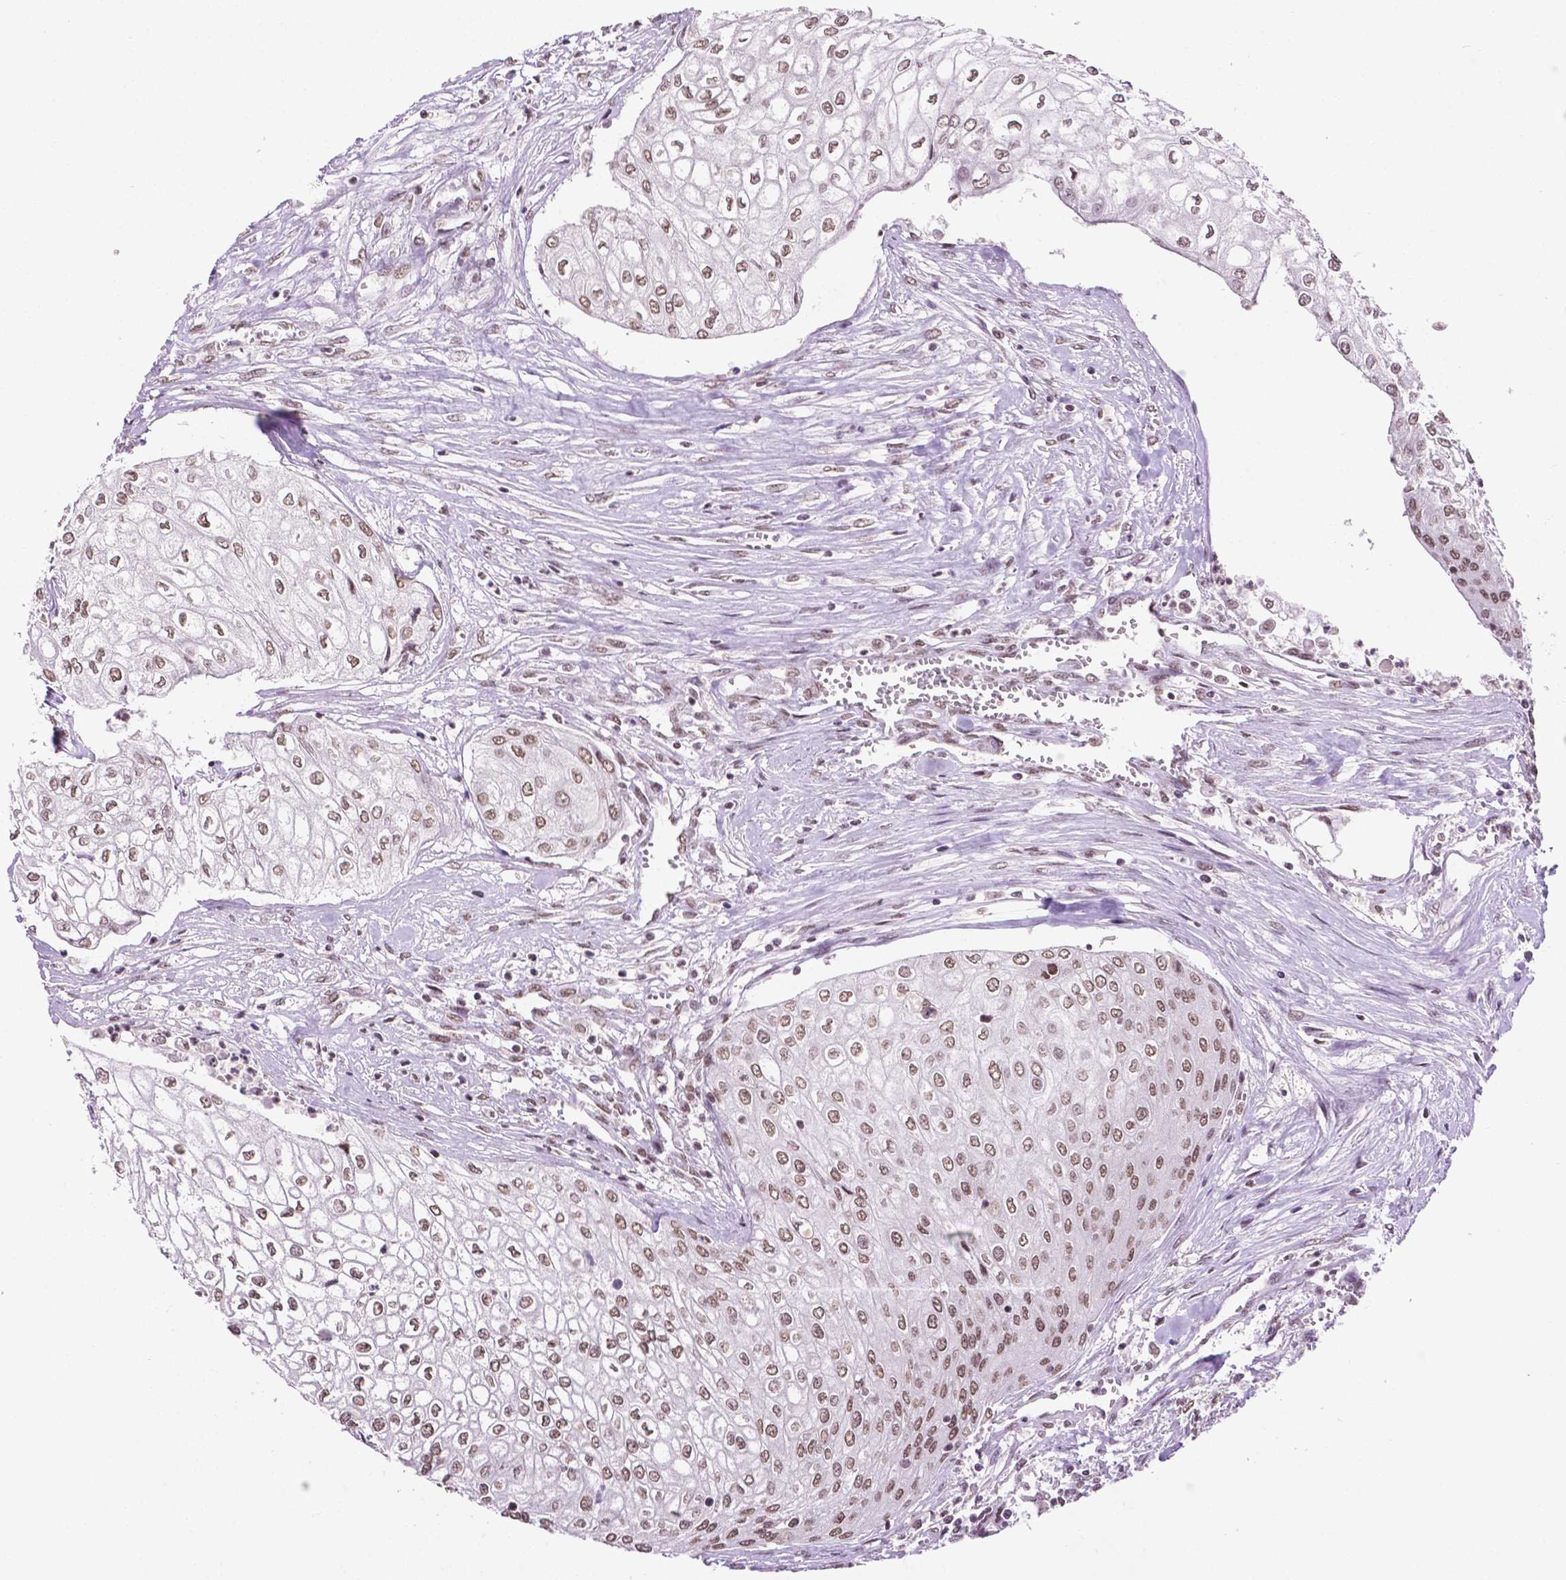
{"staining": {"intensity": "moderate", "quantity": ">75%", "location": "nuclear"}, "tissue": "urothelial cancer", "cell_type": "Tumor cells", "image_type": "cancer", "snomed": [{"axis": "morphology", "description": "Urothelial carcinoma, High grade"}, {"axis": "topography", "description": "Urinary bladder"}], "caption": "Urothelial cancer was stained to show a protein in brown. There is medium levels of moderate nuclear positivity in about >75% of tumor cells. The staining was performed using DAB (3,3'-diaminobenzidine) to visualize the protein expression in brown, while the nuclei were stained in blue with hematoxylin (Magnification: 20x).", "gene": "PTPN6", "patient": {"sex": "male", "age": 62}}